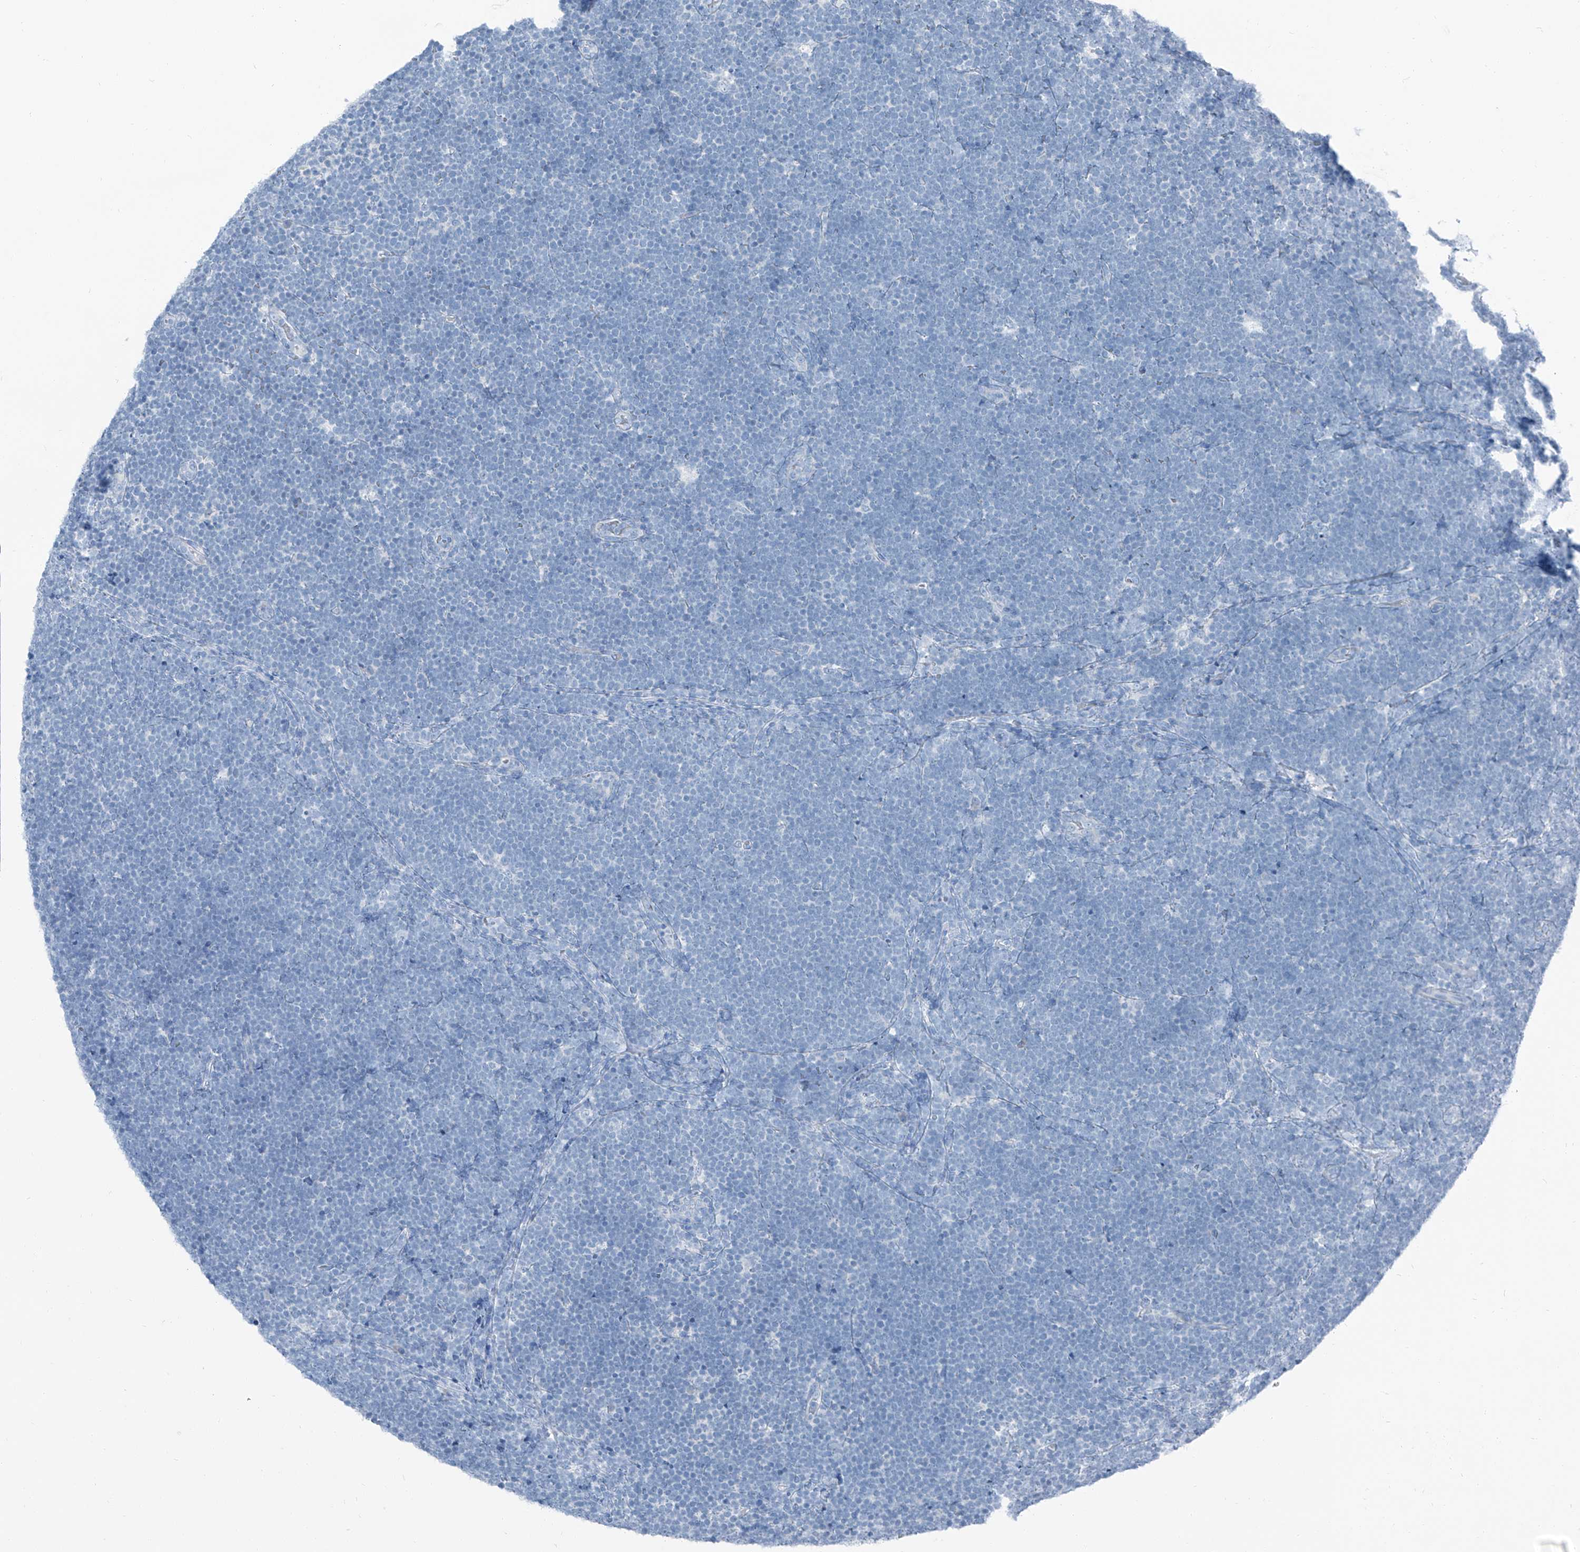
{"staining": {"intensity": "negative", "quantity": "none", "location": "none"}, "tissue": "lymphoma", "cell_type": "Tumor cells", "image_type": "cancer", "snomed": [{"axis": "morphology", "description": "Malignant lymphoma, non-Hodgkin's type, High grade"}, {"axis": "topography", "description": "Lymph node"}], "caption": "DAB immunohistochemical staining of human malignant lymphoma, non-Hodgkin's type (high-grade) demonstrates no significant positivity in tumor cells.", "gene": "RGN", "patient": {"sex": "male", "age": 13}}